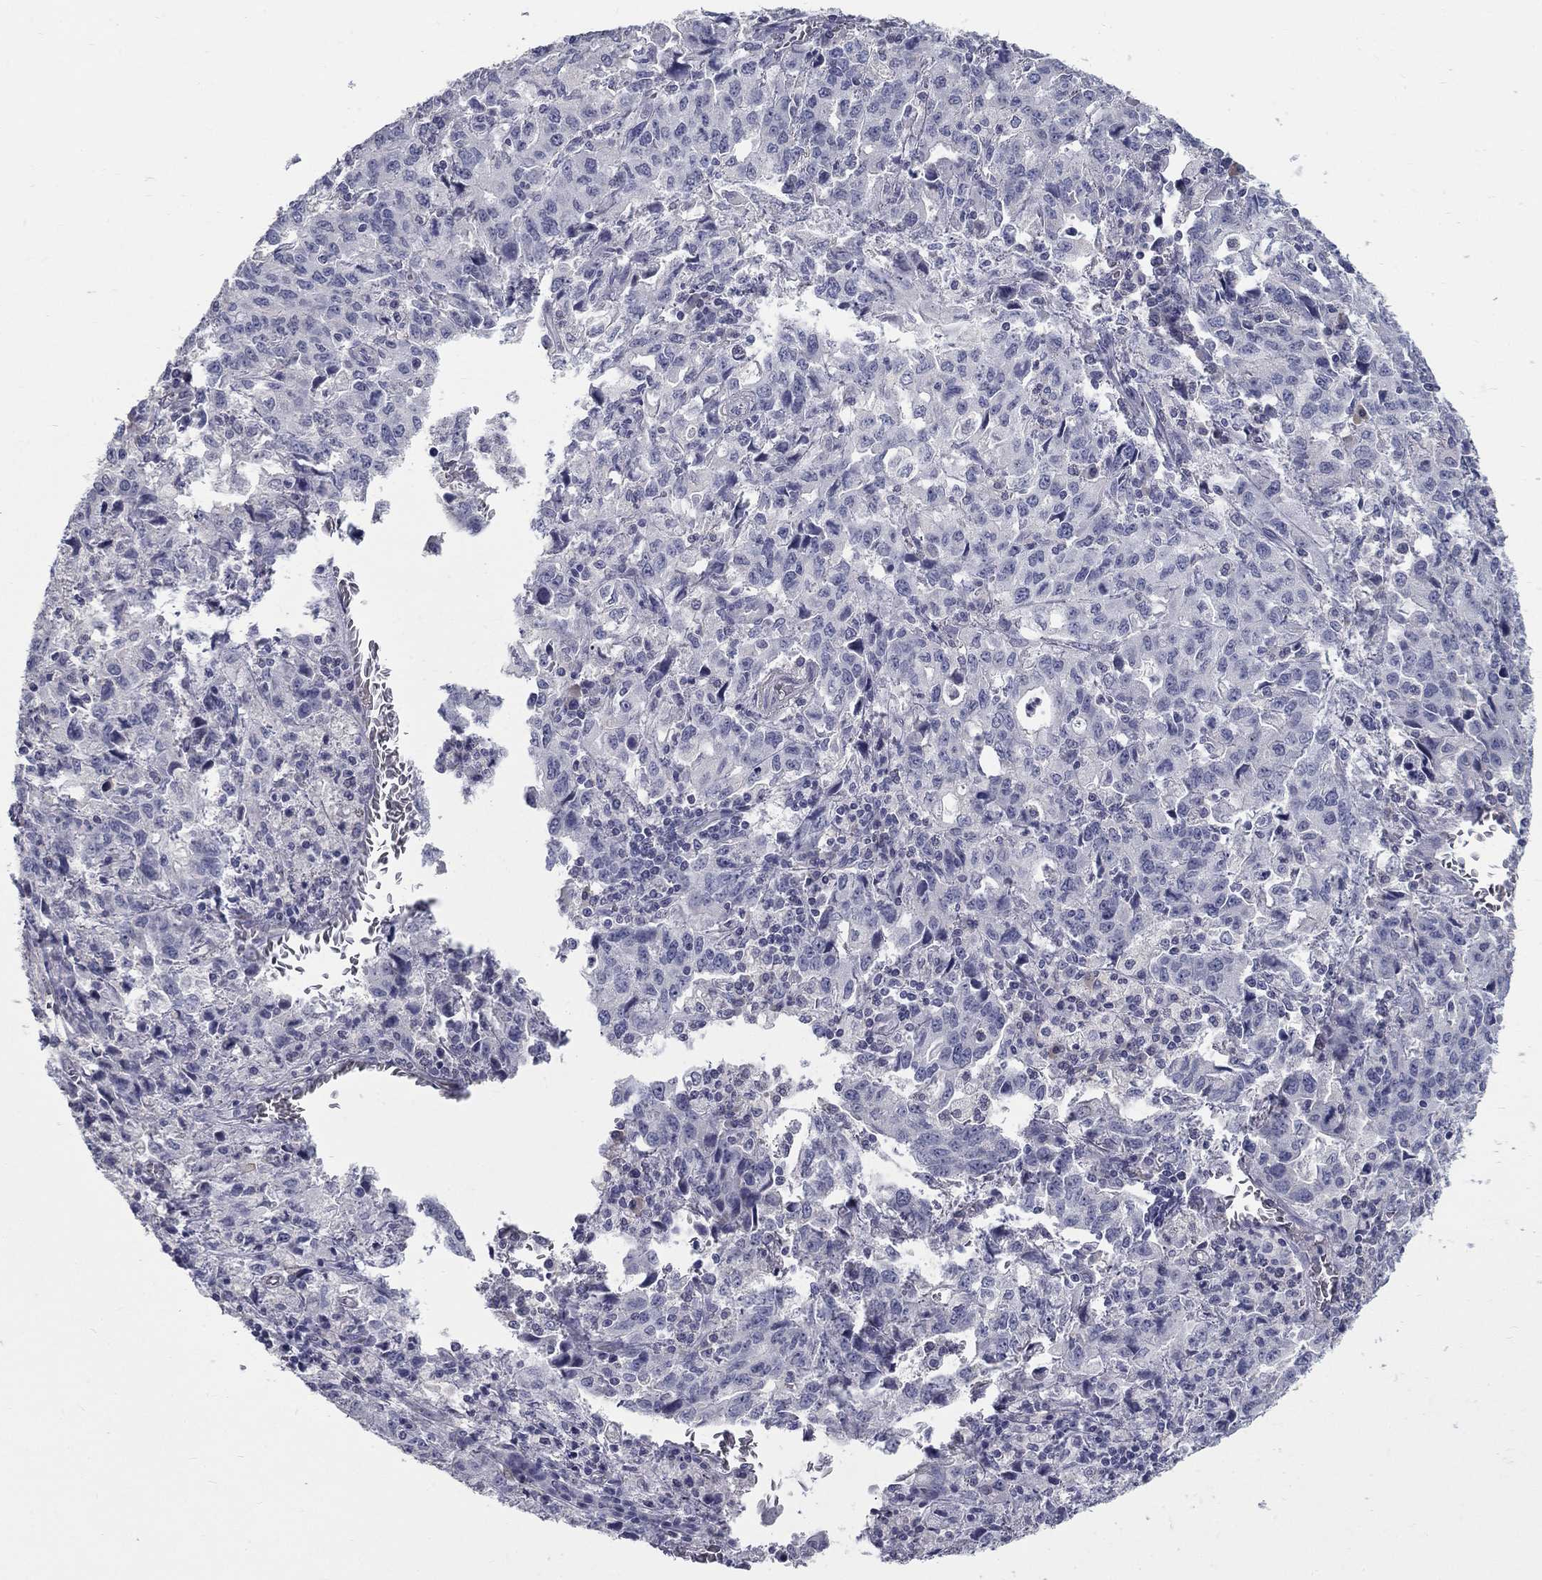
{"staining": {"intensity": "negative", "quantity": "none", "location": "none"}, "tissue": "stomach cancer", "cell_type": "Tumor cells", "image_type": "cancer", "snomed": [{"axis": "morphology", "description": "Adenocarcinoma, NOS"}, {"axis": "topography", "description": "Stomach, upper"}], "caption": "A histopathology image of stomach cancer stained for a protein exhibits no brown staining in tumor cells.", "gene": "PTH1R", "patient": {"sex": "male", "age": 85}}